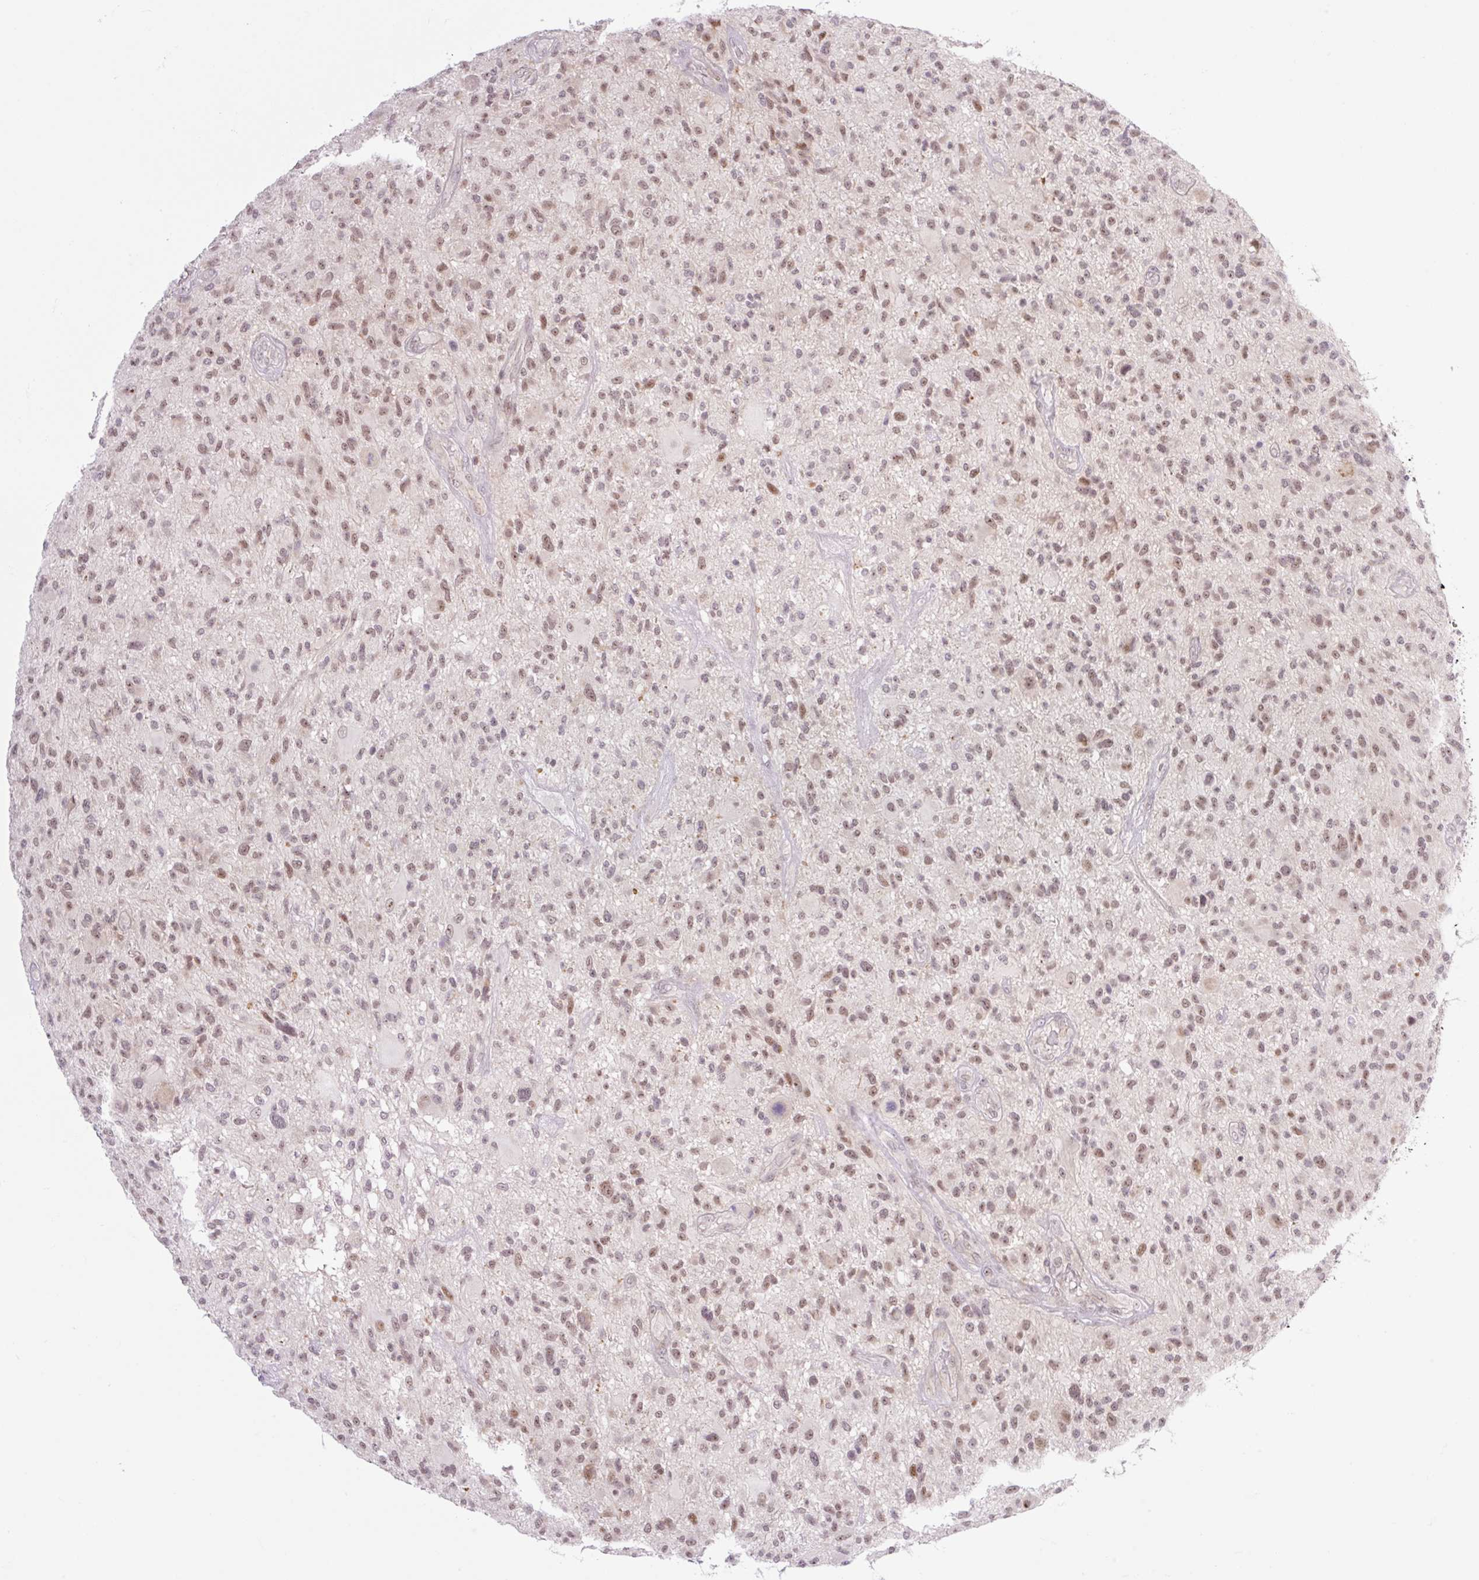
{"staining": {"intensity": "moderate", "quantity": ">75%", "location": "nuclear"}, "tissue": "glioma", "cell_type": "Tumor cells", "image_type": "cancer", "snomed": [{"axis": "morphology", "description": "Glioma, malignant, High grade"}, {"axis": "topography", "description": "Brain"}], "caption": "Brown immunohistochemical staining in malignant high-grade glioma demonstrates moderate nuclear positivity in approximately >75% of tumor cells. (IHC, brightfield microscopy, high magnification).", "gene": "ICE1", "patient": {"sex": "male", "age": 47}}